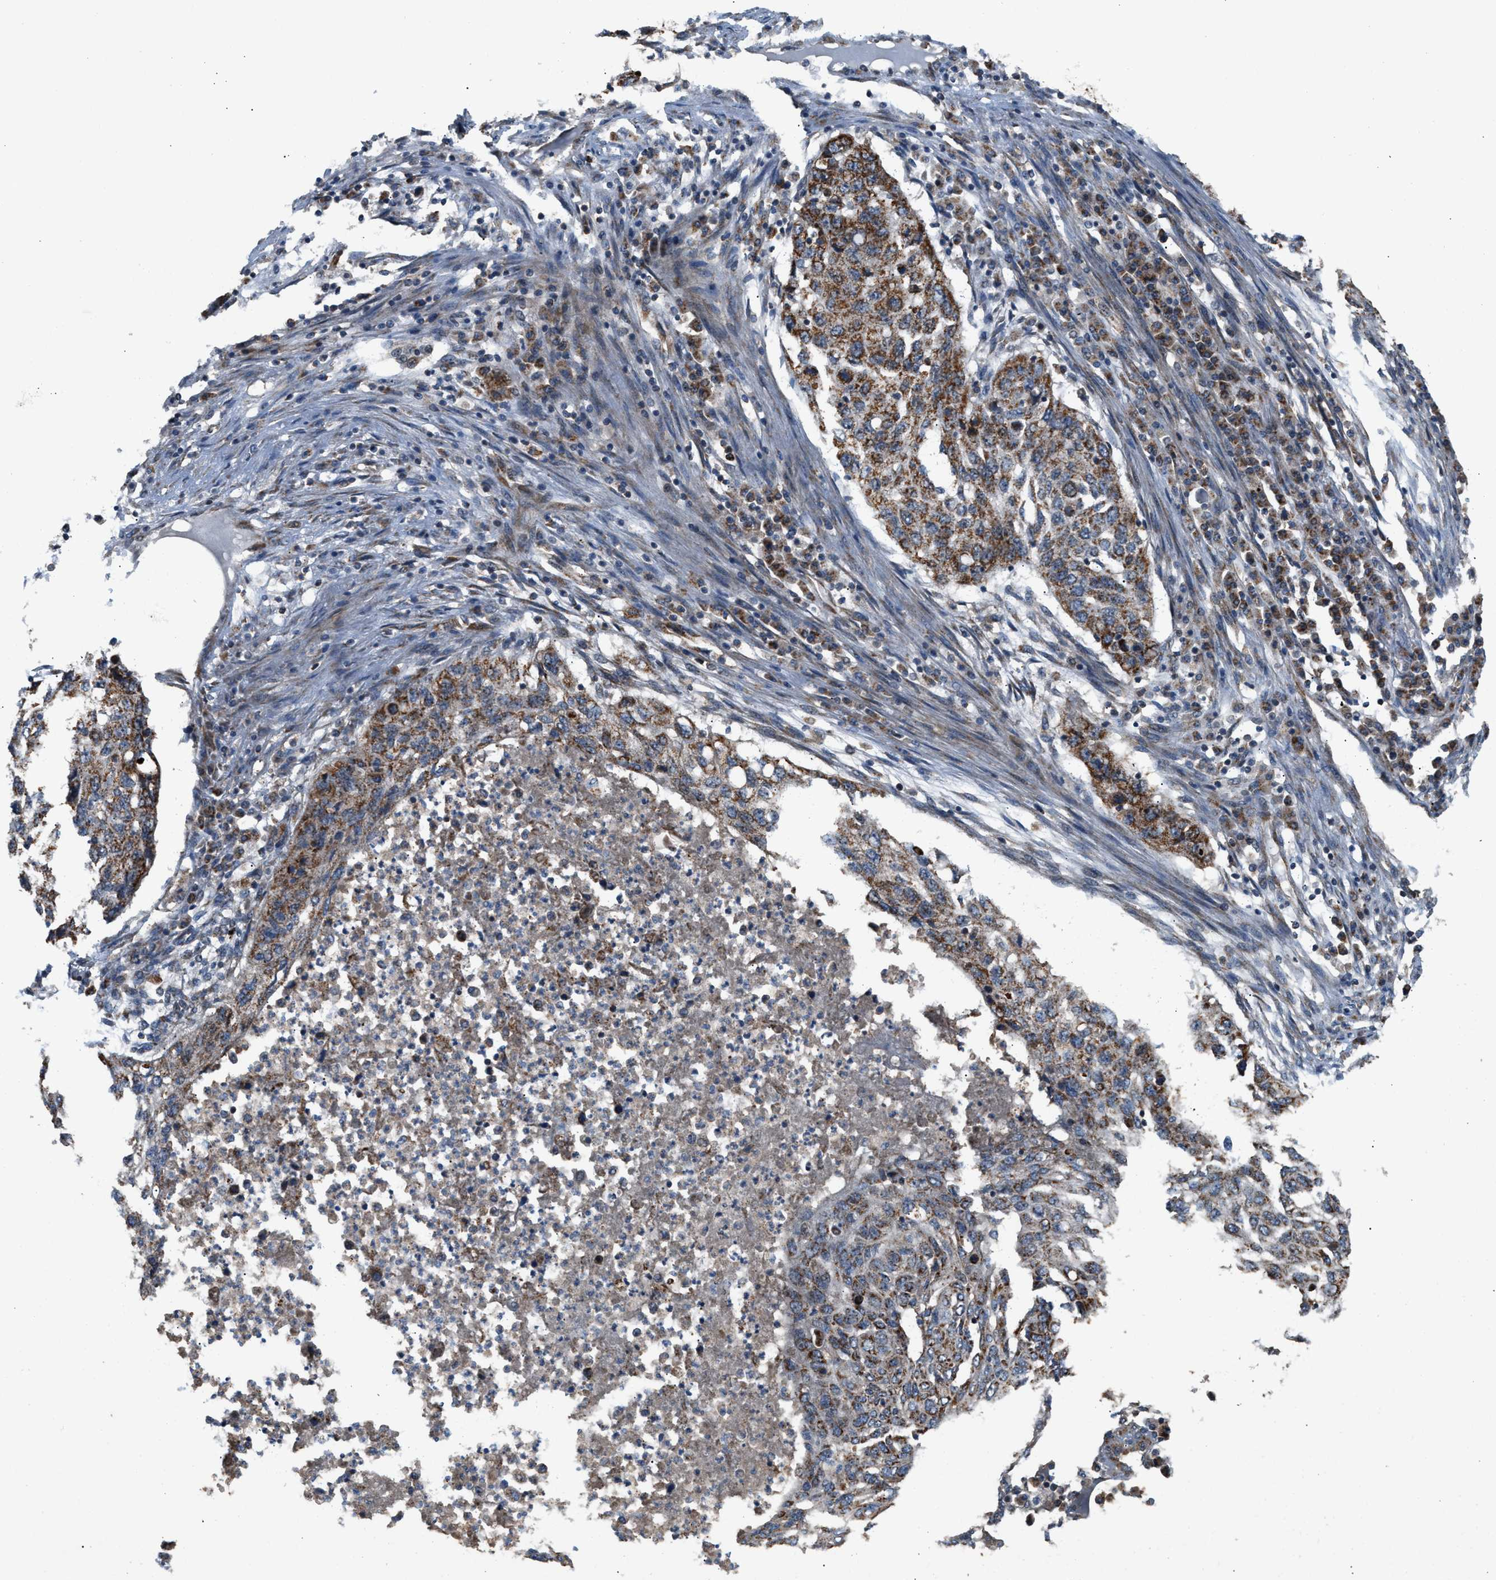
{"staining": {"intensity": "moderate", "quantity": ">75%", "location": "cytoplasmic/membranous"}, "tissue": "lung cancer", "cell_type": "Tumor cells", "image_type": "cancer", "snomed": [{"axis": "morphology", "description": "Squamous cell carcinoma, NOS"}, {"axis": "topography", "description": "Lung"}], "caption": "Immunohistochemistry photomicrograph of lung squamous cell carcinoma stained for a protein (brown), which shows medium levels of moderate cytoplasmic/membranous staining in about >75% of tumor cells.", "gene": "SGSM2", "patient": {"sex": "female", "age": 63}}